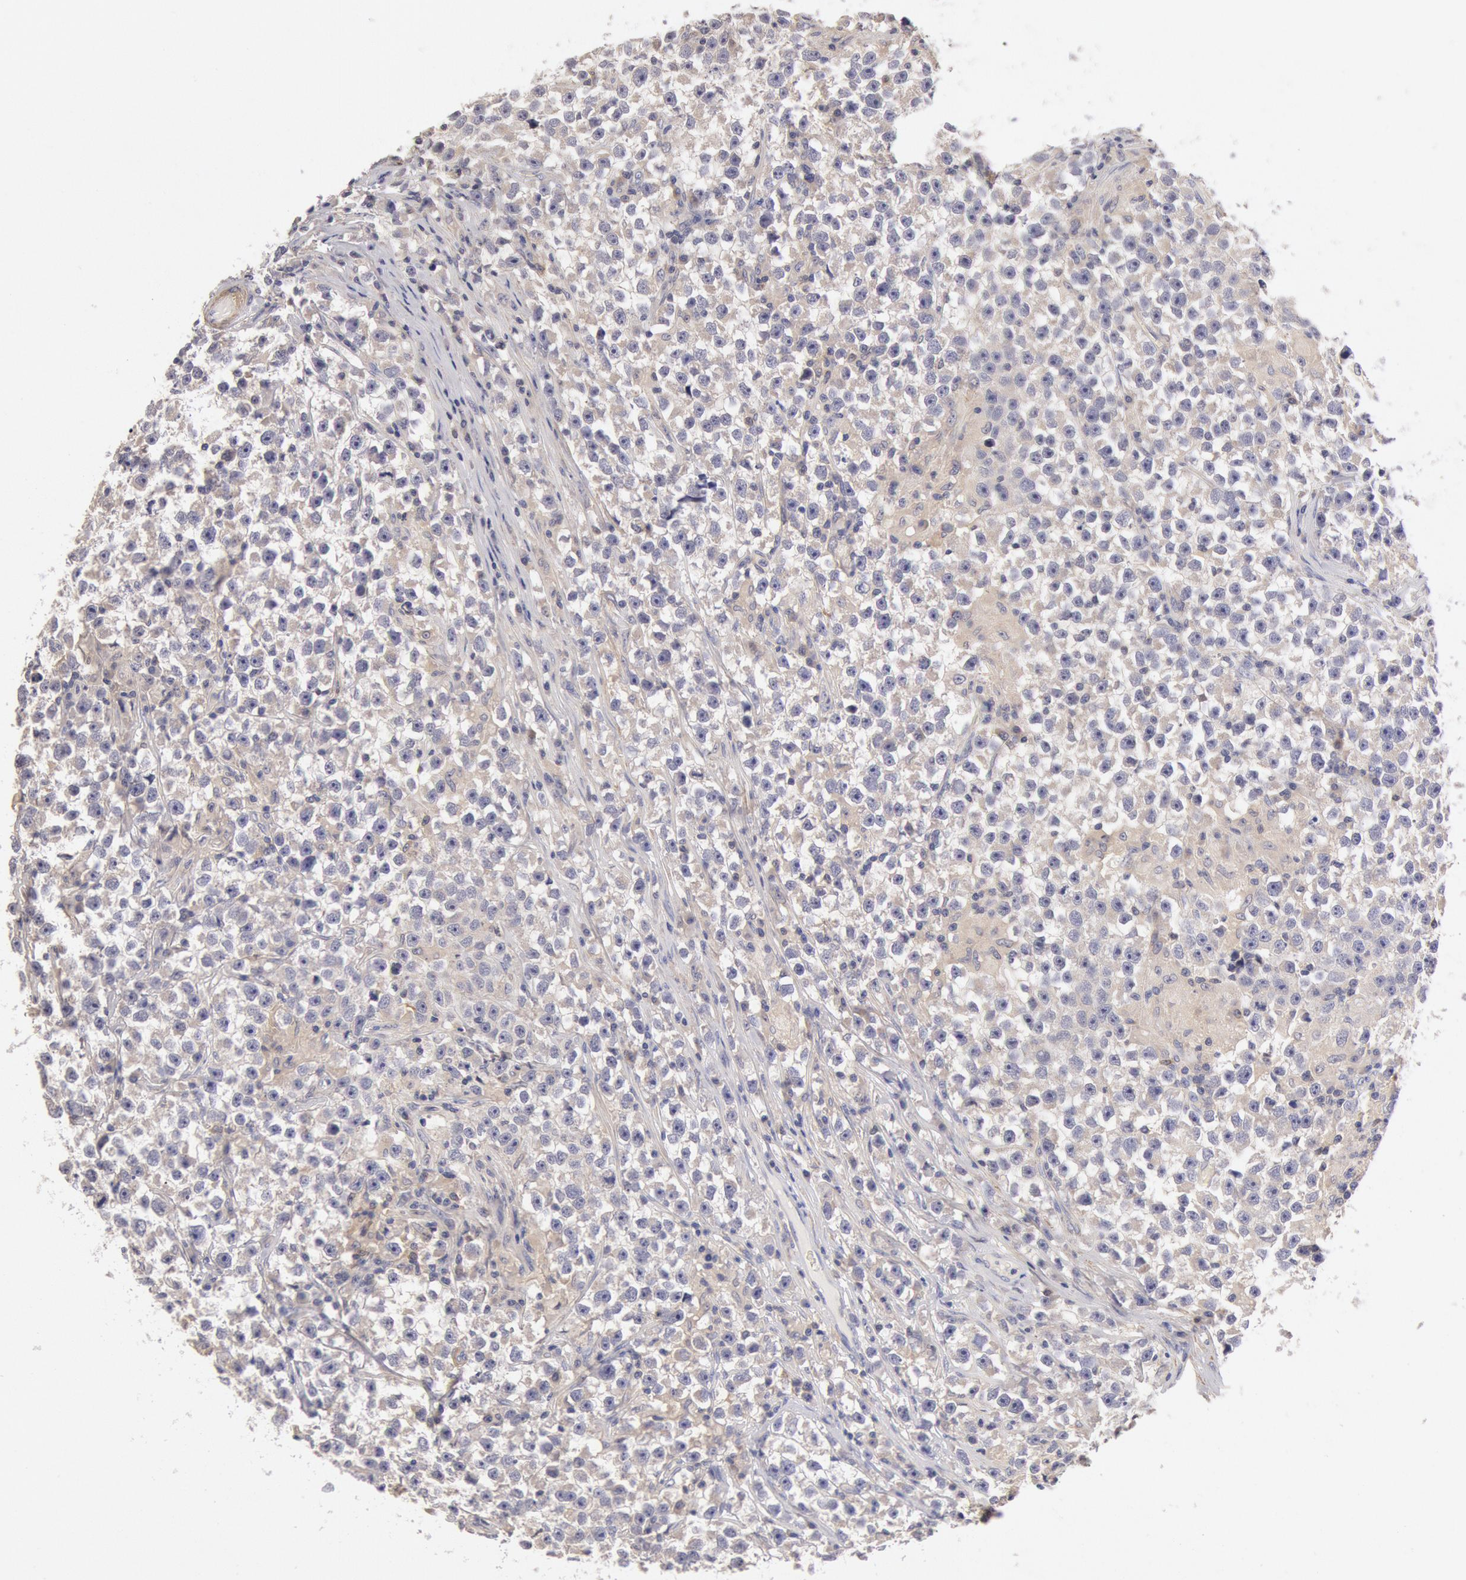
{"staining": {"intensity": "negative", "quantity": "none", "location": "none"}, "tissue": "testis cancer", "cell_type": "Tumor cells", "image_type": "cancer", "snomed": [{"axis": "morphology", "description": "Seminoma, NOS"}, {"axis": "topography", "description": "Testis"}], "caption": "The photomicrograph shows no significant positivity in tumor cells of testis cancer (seminoma).", "gene": "TMED8", "patient": {"sex": "male", "age": 33}}